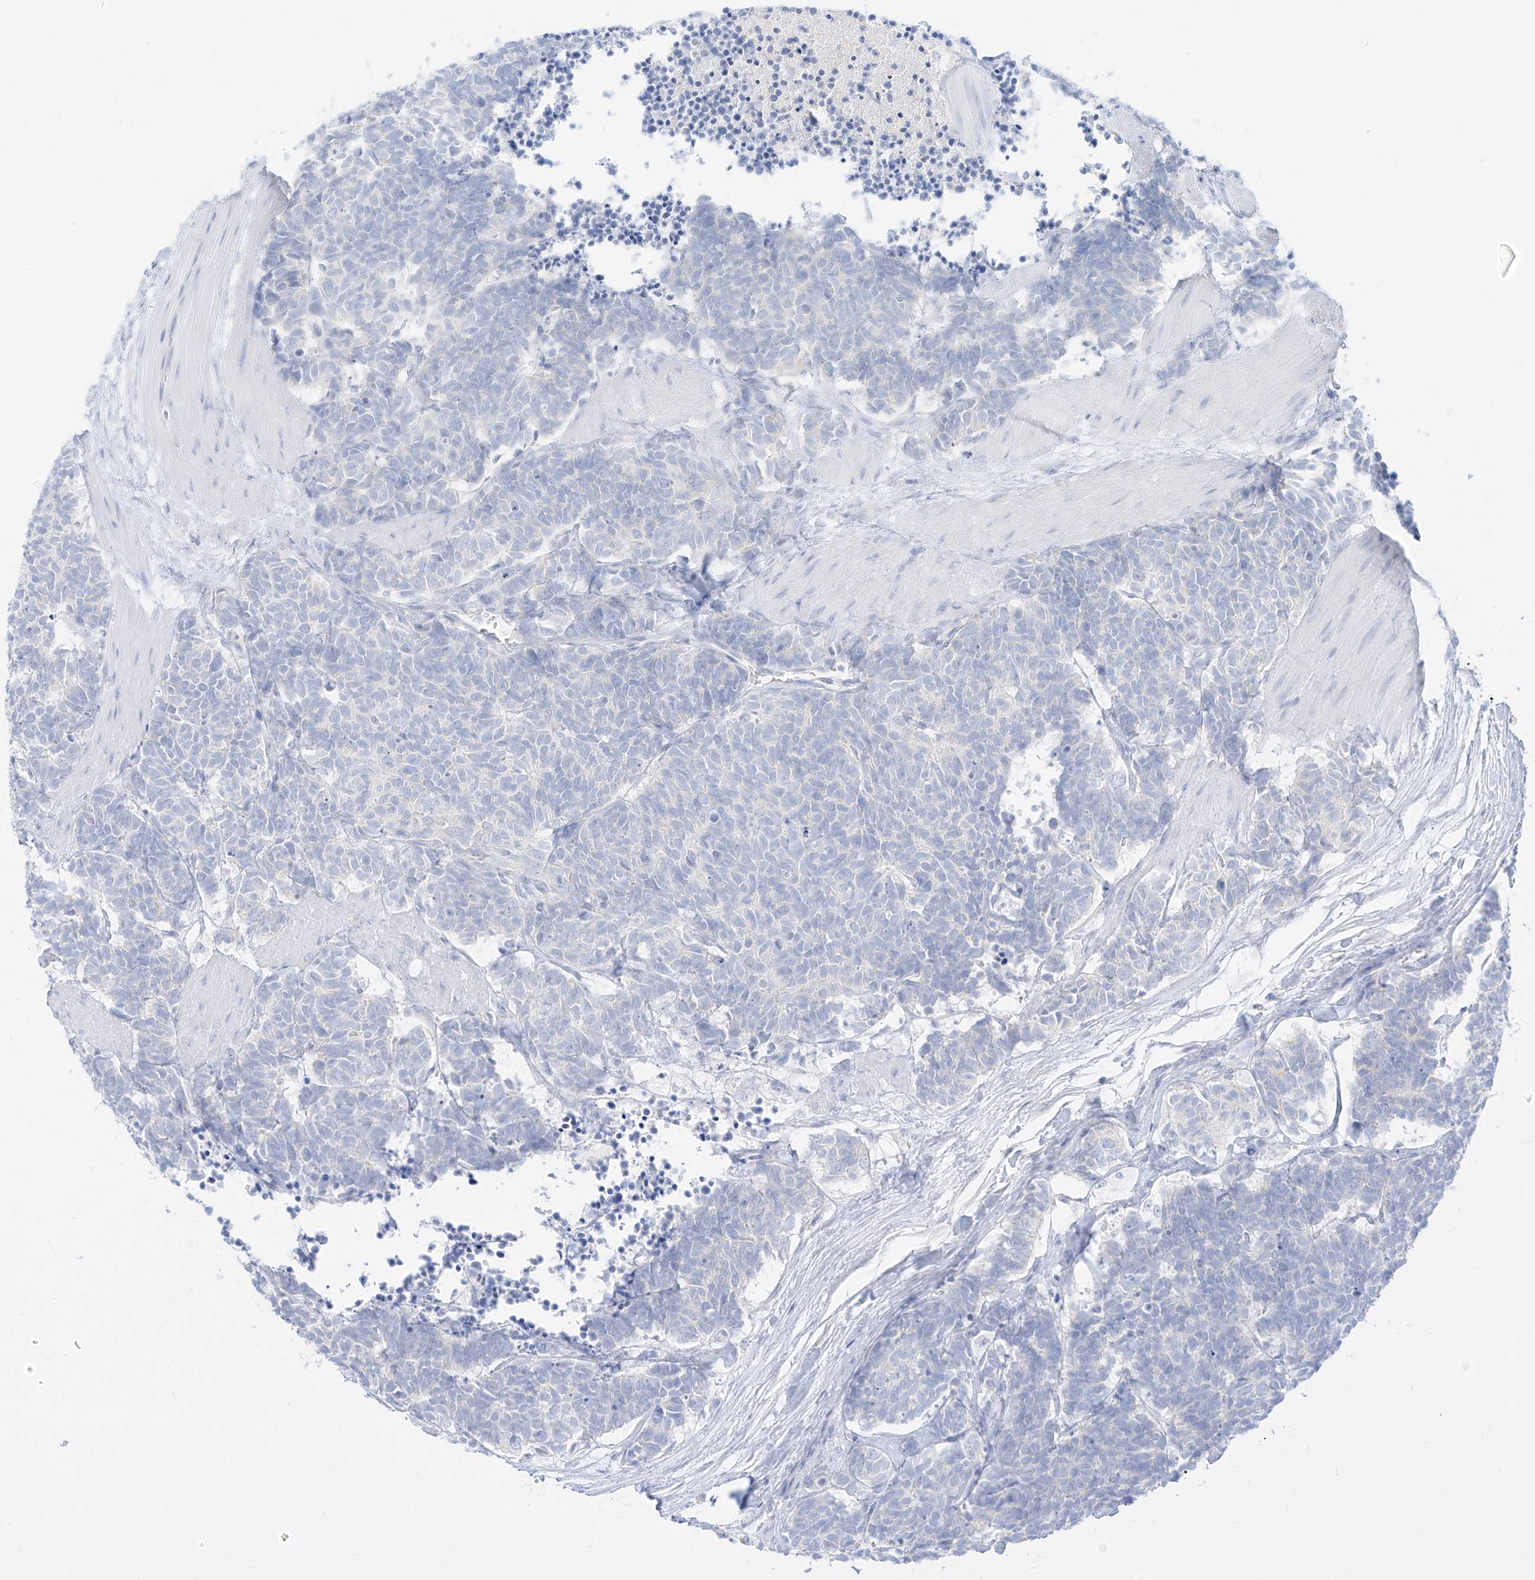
{"staining": {"intensity": "negative", "quantity": "none", "location": "none"}, "tissue": "carcinoid", "cell_type": "Tumor cells", "image_type": "cancer", "snomed": [{"axis": "morphology", "description": "Carcinoma, NOS"}, {"axis": "morphology", "description": "Carcinoid, malignant, NOS"}, {"axis": "topography", "description": "Urinary bladder"}], "caption": "A high-resolution photomicrograph shows immunohistochemistry (IHC) staining of carcinoid, which displays no significant positivity in tumor cells. (Immunohistochemistry, brightfield microscopy, high magnification).", "gene": "SYTL3", "patient": {"sex": "male", "age": 57}}